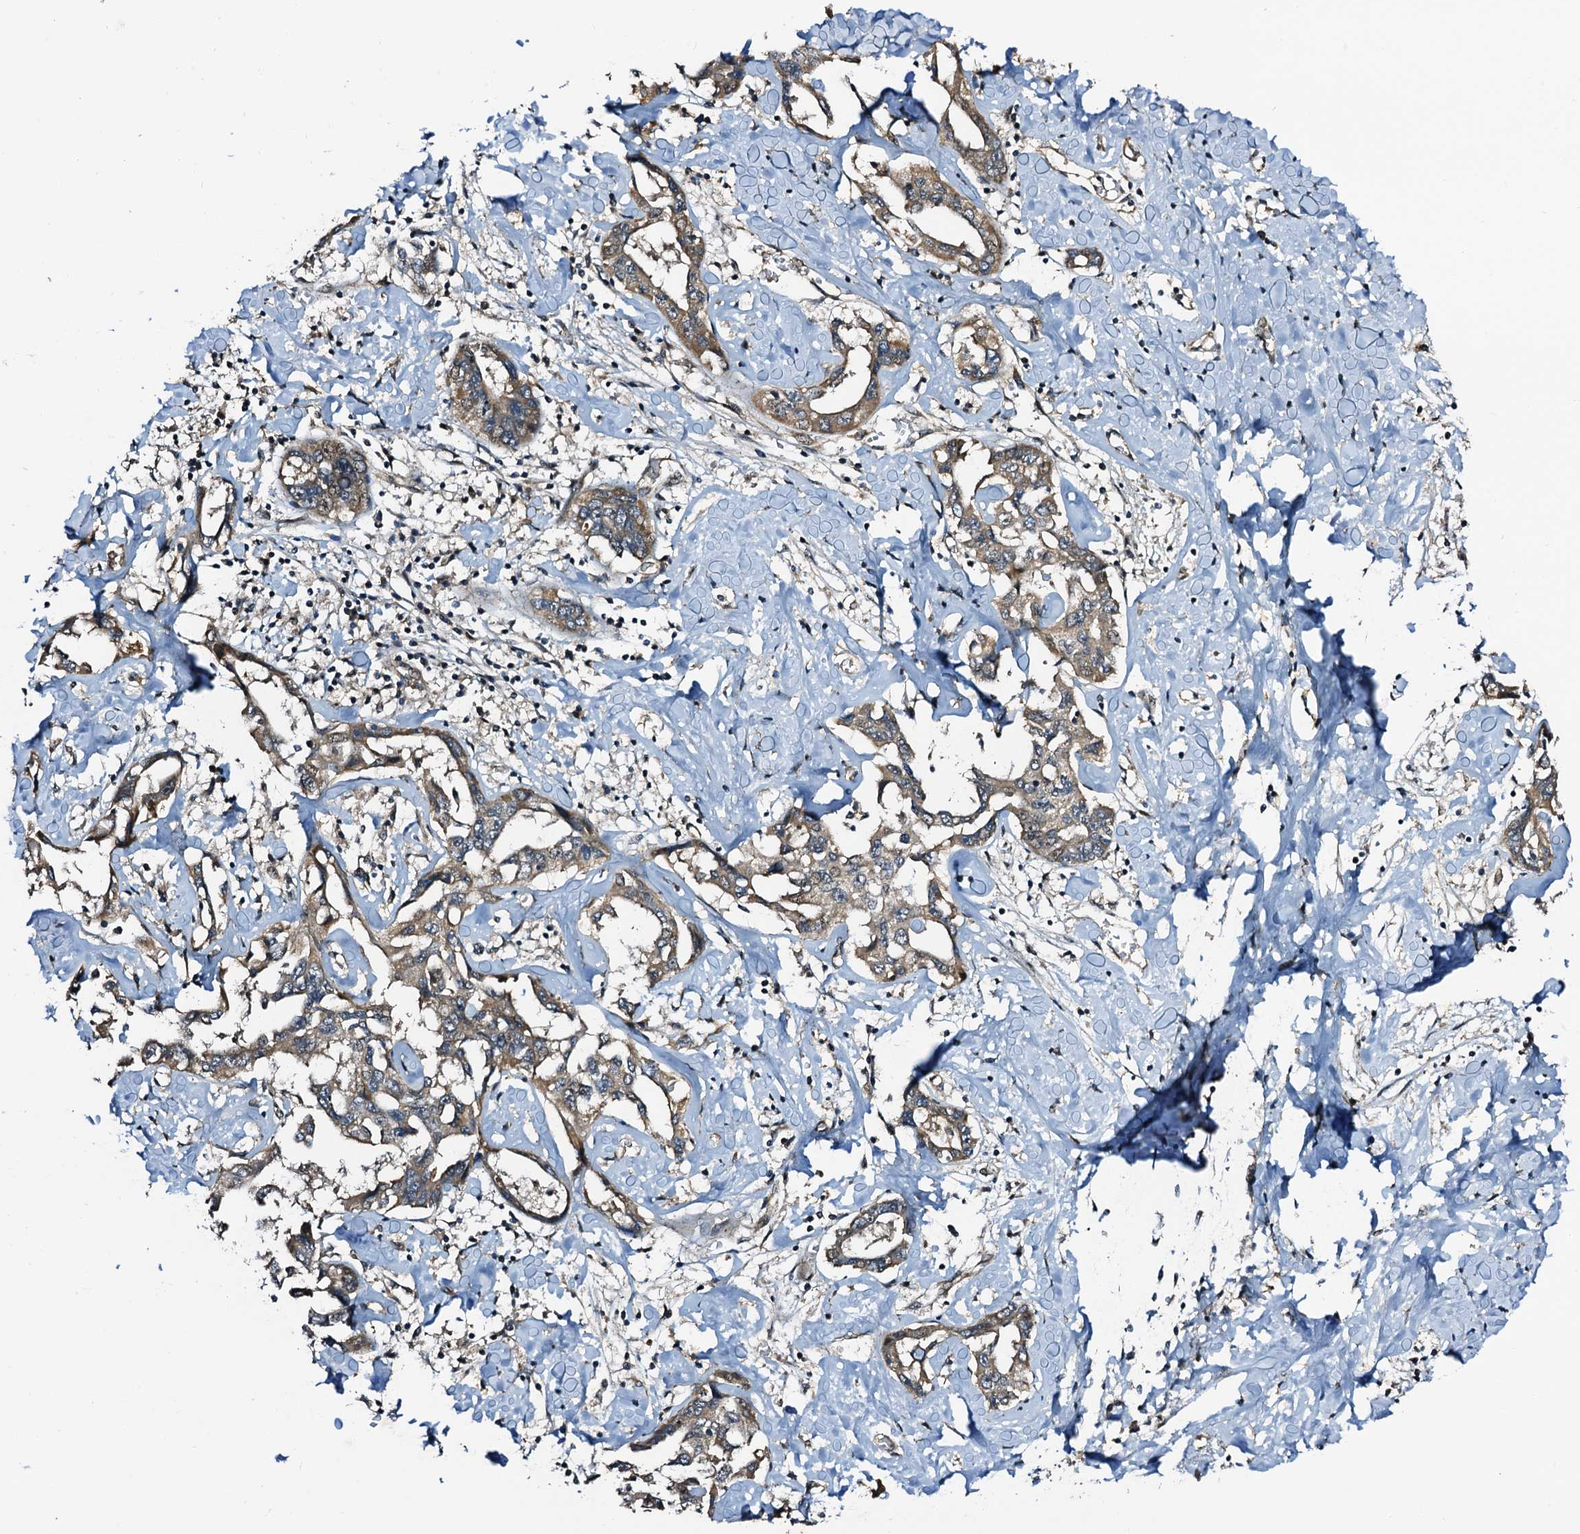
{"staining": {"intensity": "moderate", "quantity": ">75%", "location": "cytoplasmic/membranous"}, "tissue": "liver cancer", "cell_type": "Tumor cells", "image_type": "cancer", "snomed": [{"axis": "morphology", "description": "Cholangiocarcinoma"}, {"axis": "topography", "description": "Liver"}], "caption": "This histopathology image displays immunohistochemistry (IHC) staining of human liver cancer, with medium moderate cytoplasmic/membranous expression in approximately >75% of tumor cells.", "gene": "NAA16", "patient": {"sex": "male", "age": 59}}